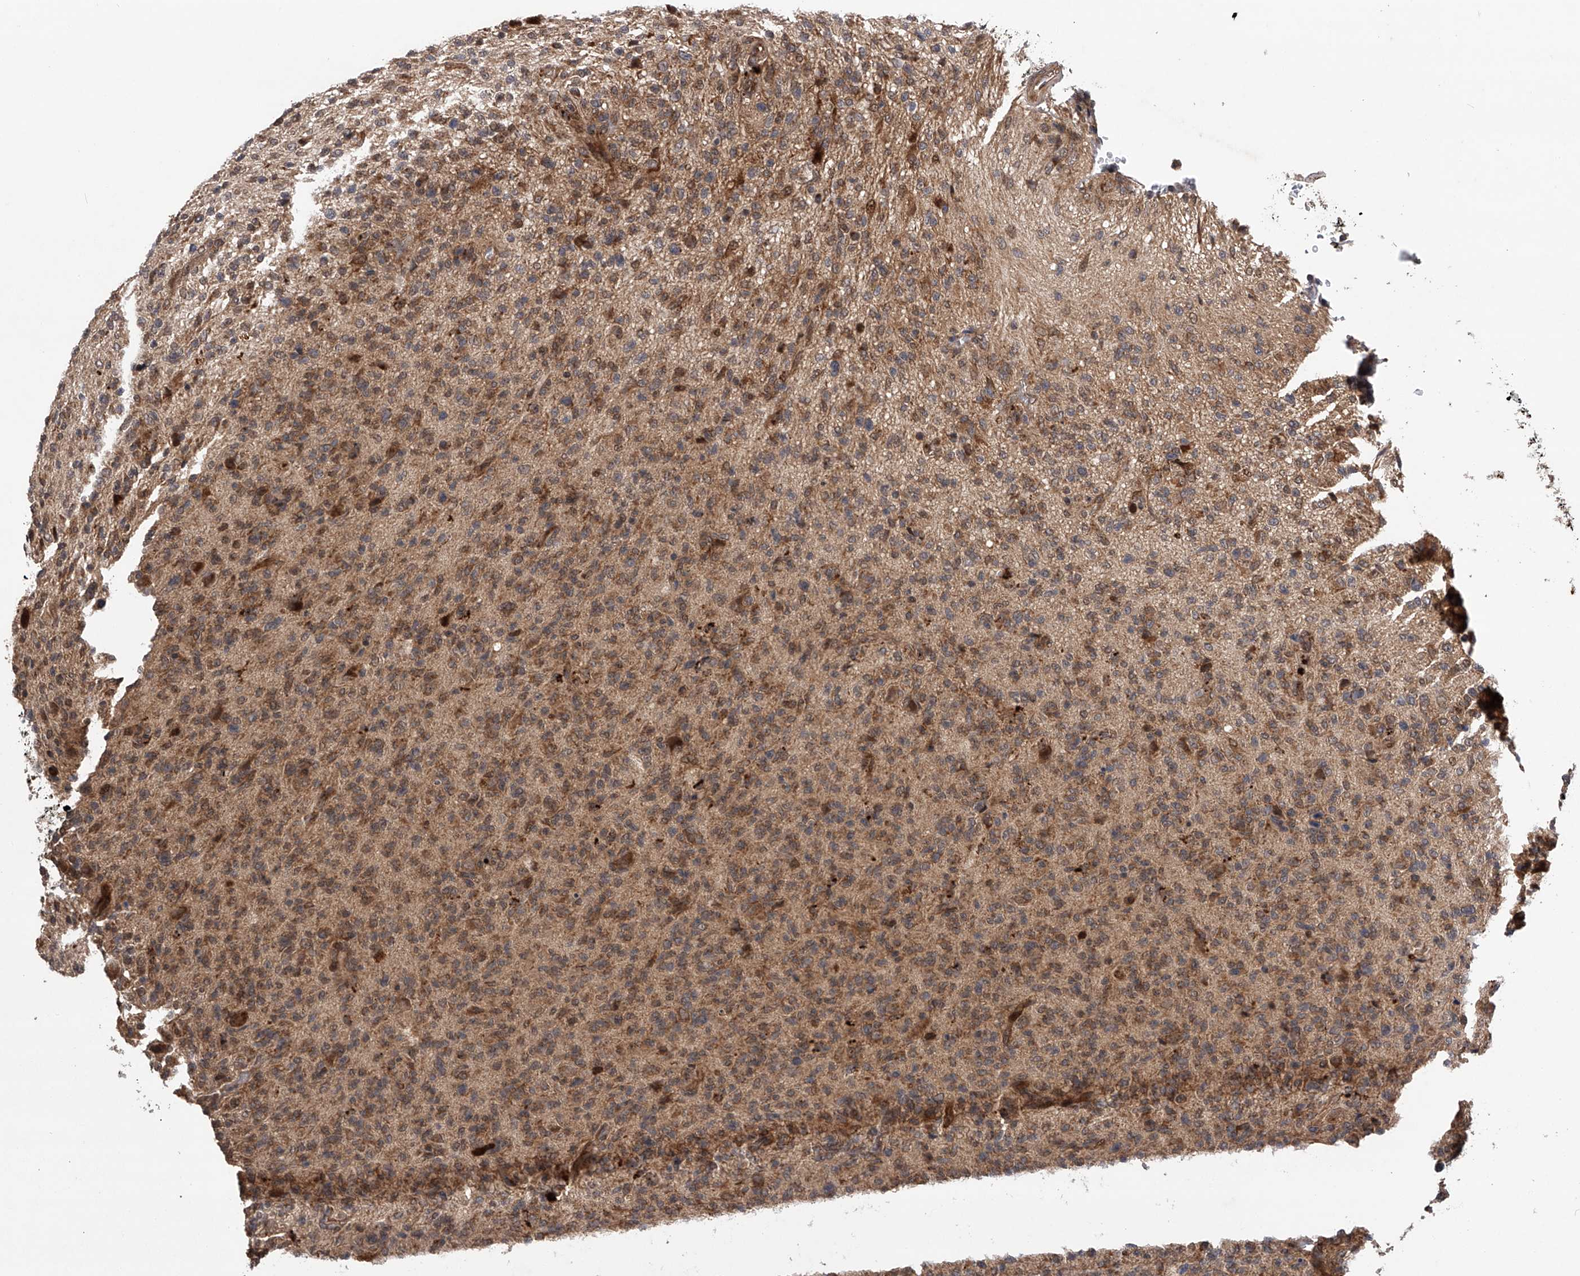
{"staining": {"intensity": "moderate", "quantity": ">75%", "location": "cytoplasmic/membranous"}, "tissue": "glioma", "cell_type": "Tumor cells", "image_type": "cancer", "snomed": [{"axis": "morphology", "description": "Glioma, malignant, High grade"}, {"axis": "topography", "description": "Brain"}], "caption": "Immunohistochemistry (DAB (3,3'-diaminobenzidine)) staining of glioma shows moderate cytoplasmic/membranous protein expression in approximately >75% of tumor cells.", "gene": "MAP3K11", "patient": {"sex": "female", "age": 59}}